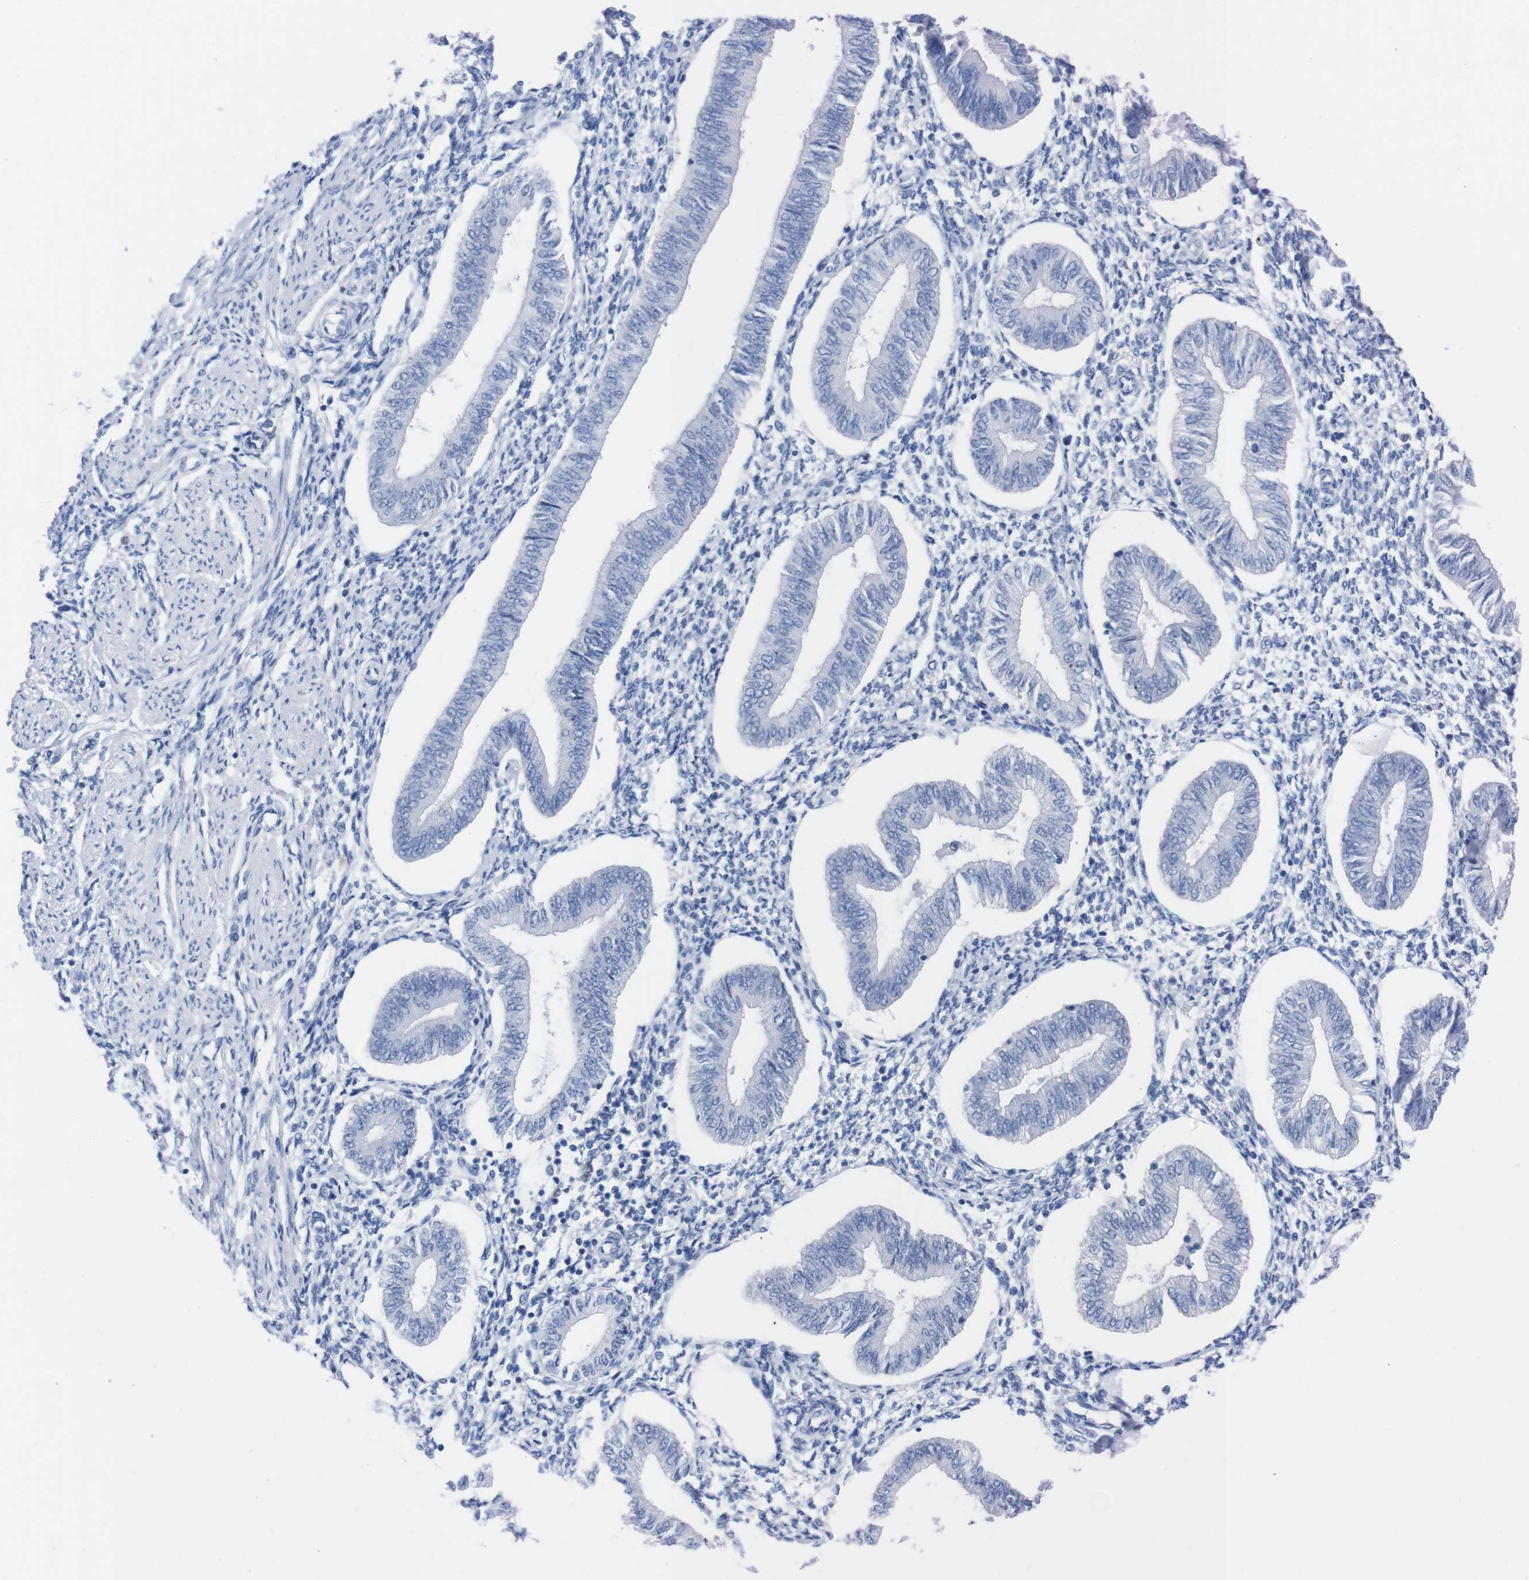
{"staining": {"intensity": "negative", "quantity": "none", "location": "none"}, "tissue": "endometrium", "cell_type": "Cells in endometrial stroma", "image_type": "normal", "snomed": [{"axis": "morphology", "description": "Normal tissue, NOS"}, {"axis": "topography", "description": "Endometrium"}], "caption": "Normal endometrium was stained to show a protein in brown. There is no significant positivity in cells in endometrial stroma. (DAB (3,3'-diaminobenzidine) immunohistochemistry with hematoxylin counter stain).", "gene": "P2RY12", "patient": {"sex": "female", "age": 50}}